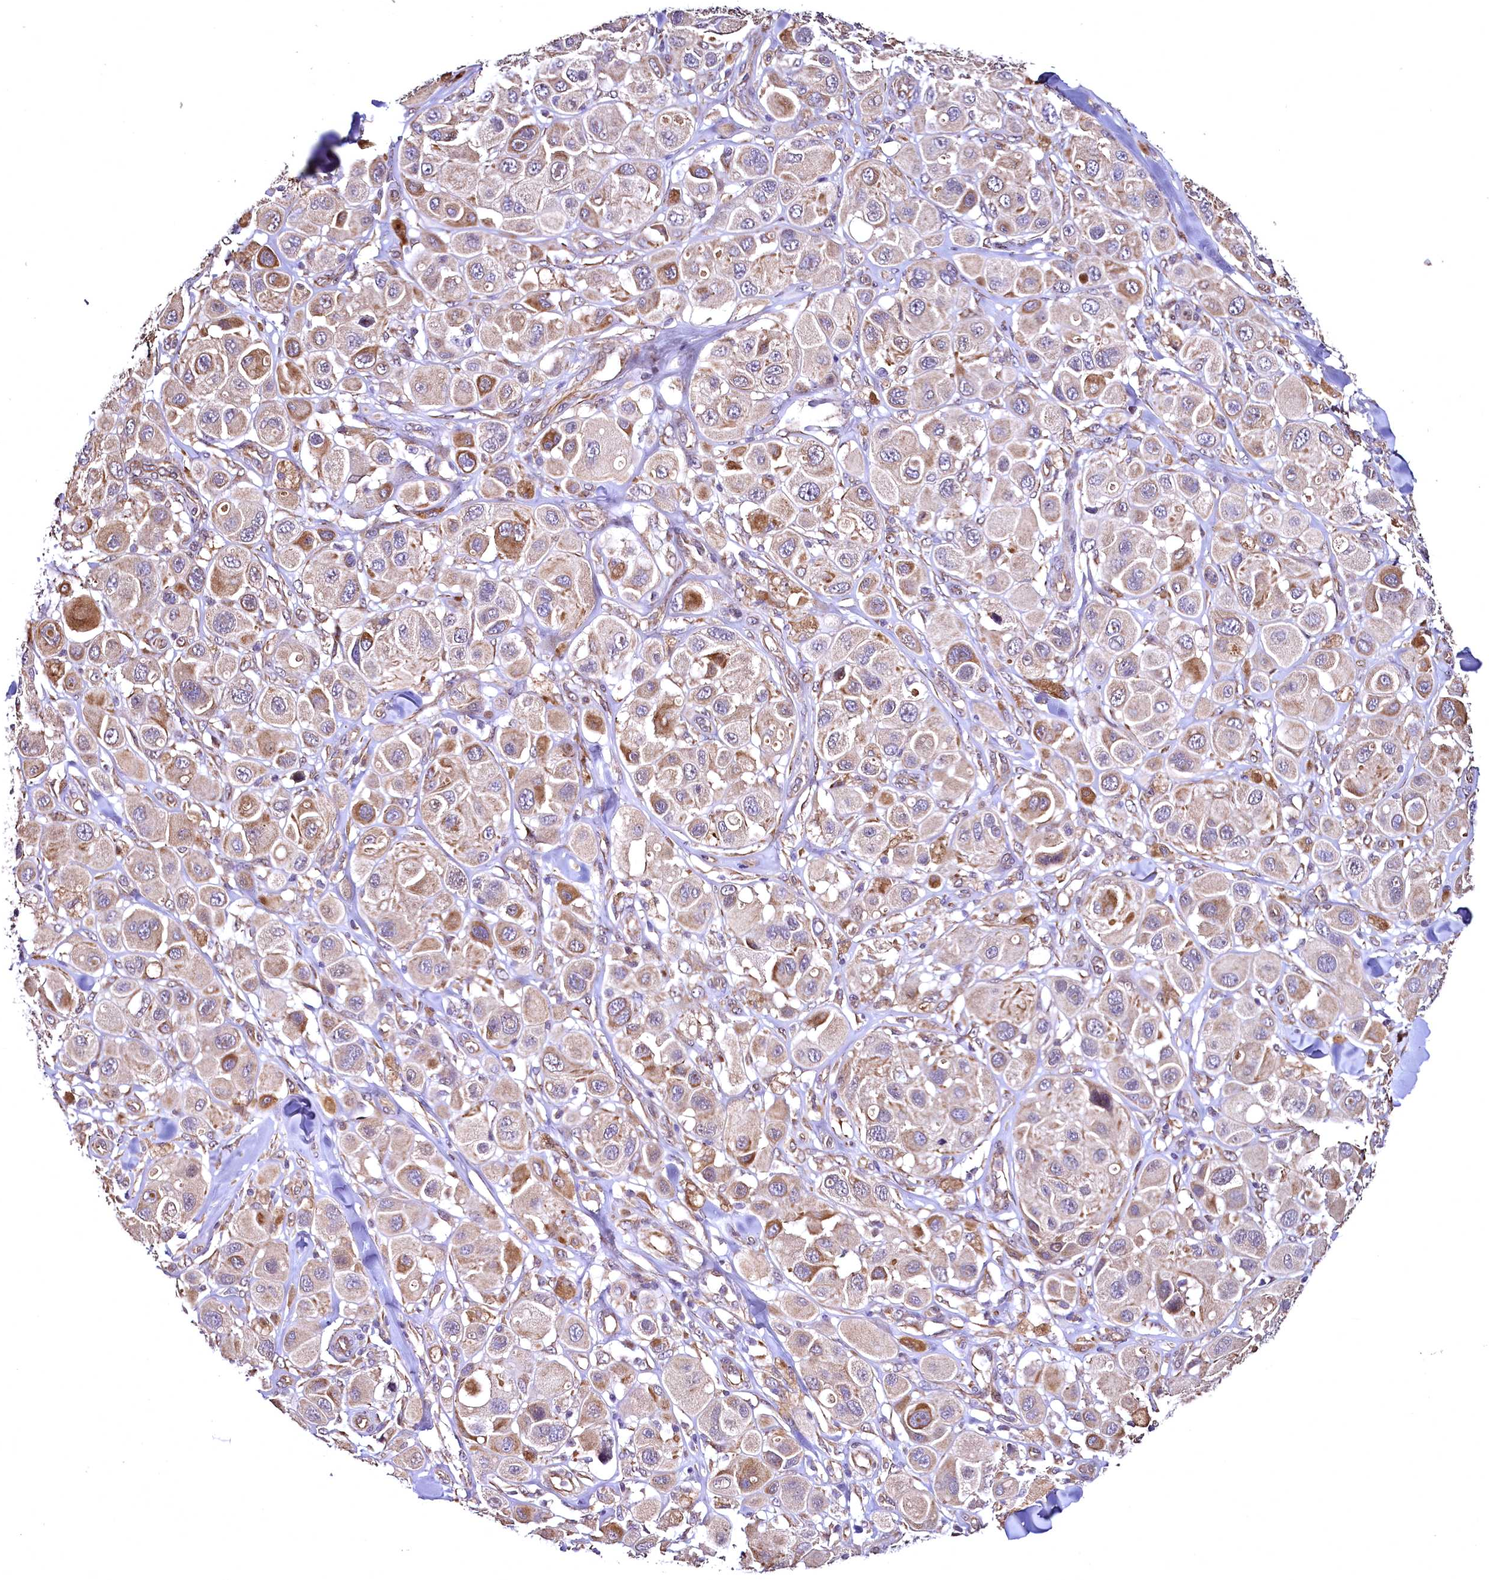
{"staining": {"intensity": "moderate", "quantity": "<25%", "location": "cytoplasmic/membranous"}, "tissue": "melanoma", "cell_type": "Tumor cells", "image_type": "cancer", "snomed": [{"axis": "morphology", "description": "Malignant melanoma, Metastatic site"}, {"axis": "topography", "description": "Skin"}], "caption": "Melanoma was stained to show a protein in brown. There is low levels of moderate cytoplasmic/membranous positivity in about <25% of tumor cells.", "gene": "TBCEL", "patient": {"sex": "male", "age": 41}}